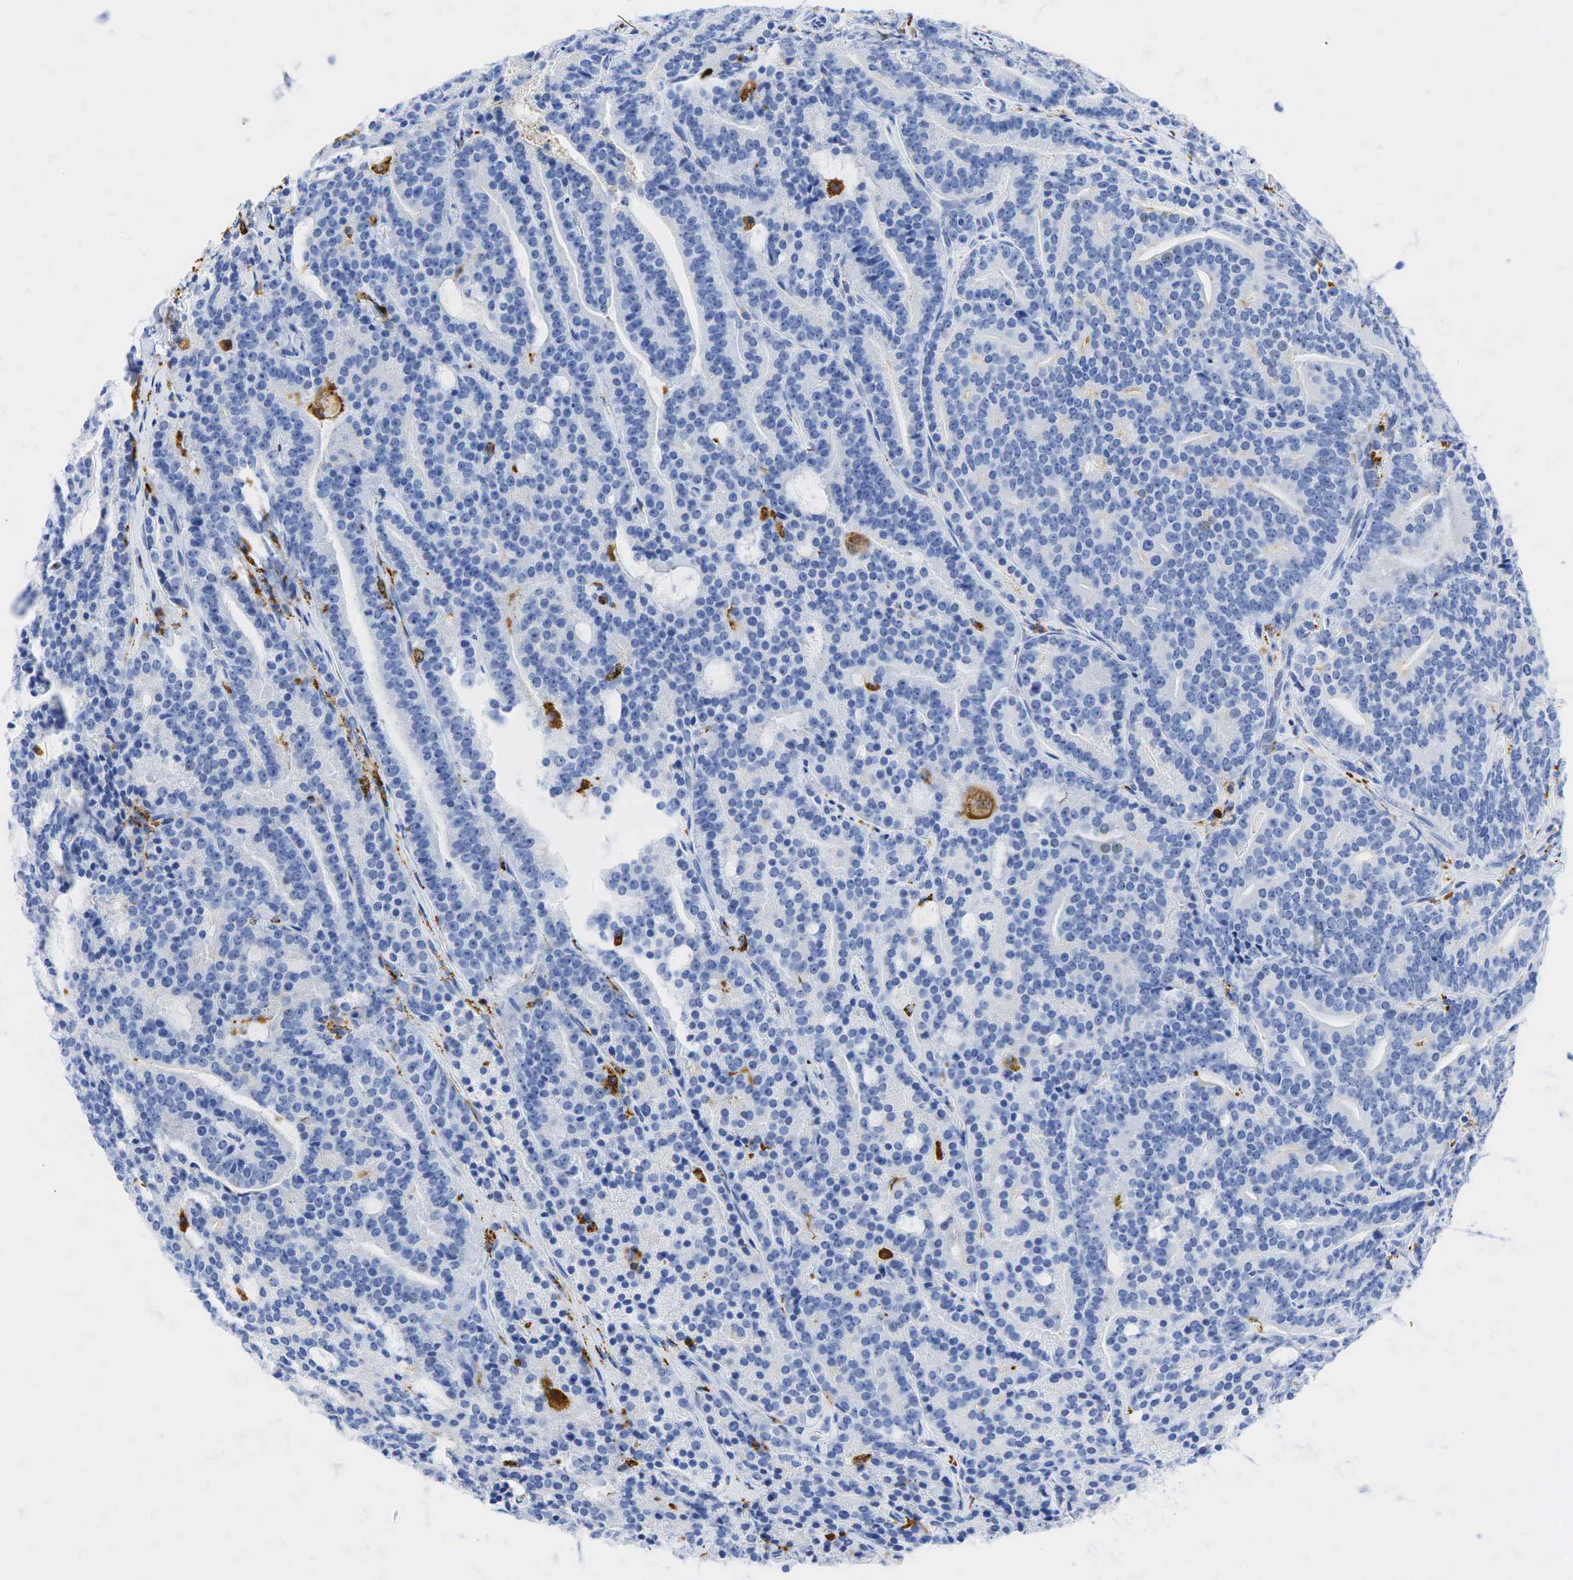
{"staining": {"intensity": "negative", "quantity": "none", "location": "none"}, "tissue": "prostate cancer", "cell_type": "Tumor cells", "image_type": "cancer", "snomed": [{"axis": "morphology", "description": "Adenocarcinoma, Medium grade"}, {"axis": "topography", "description": "Prostate"}], "caption": "Medium-grade adenocarcinoma (prostate) stained for a protein using immunohistochemistry shows no positivity tumor cells.", "gene": "CD68", "patient": {"sex": "male", "age": 65}}